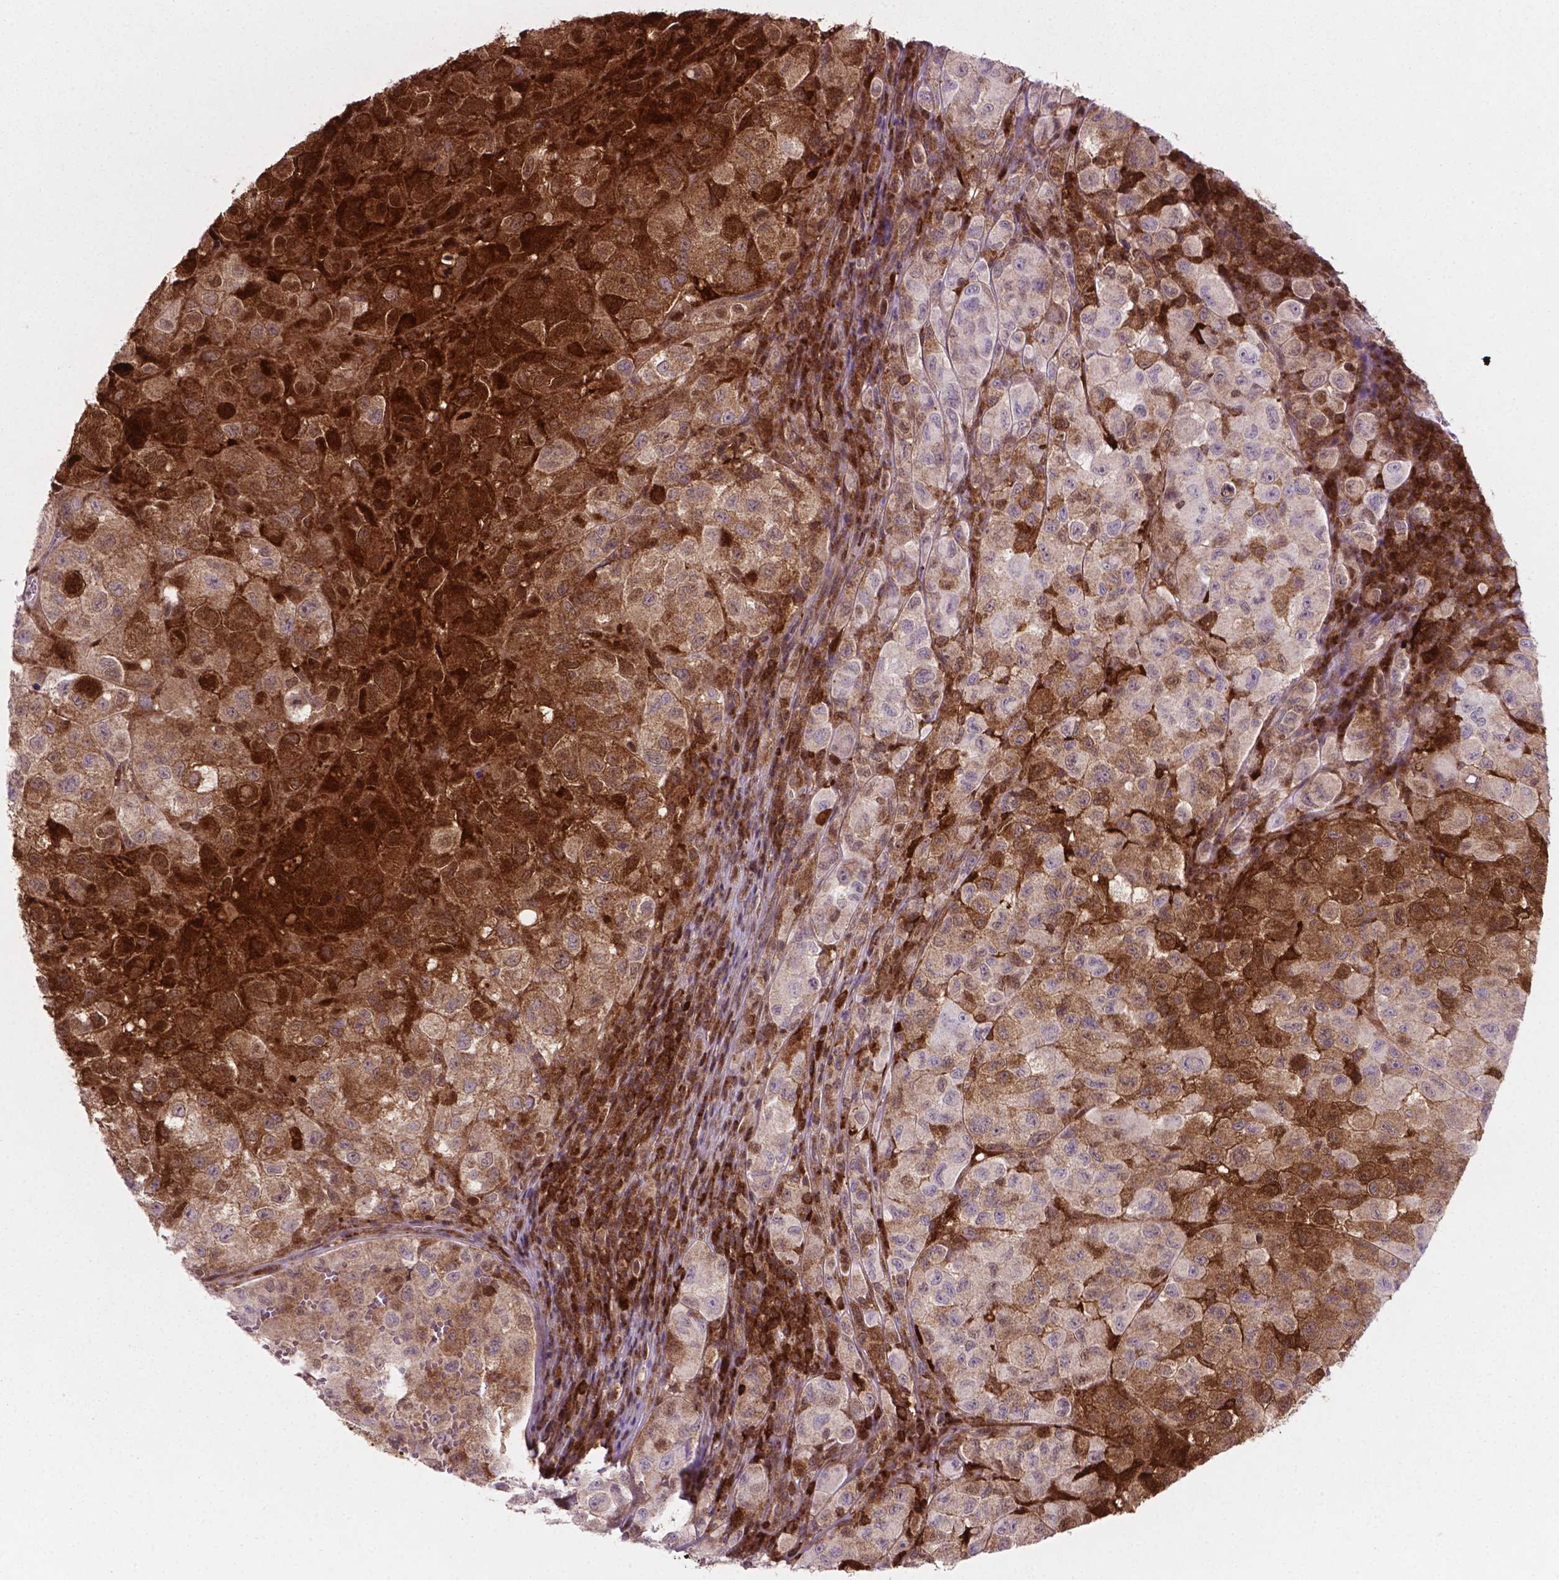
{"staining": {"intensity": "strong", "quantity": "25%-75%", "location": "cytoplasmic/membranous"}, "tissue": "melanoma", "cell_type": "Tumor cells", "image_type": "cancer", "snomed": [{"axis": "morphology", "description": "Malignant melanoma, NOS"}, {"axis": "topography", "description": "Skin"}], "caption": "Approximately 25%-75% of tumor cells in human melanoma demonstrate strong cytoplasmic/membranous protein positivity as visualized by brown immunohistochemical staining.", "gene": "LDHA", "patient": {"sex": "male", "age": 93}}